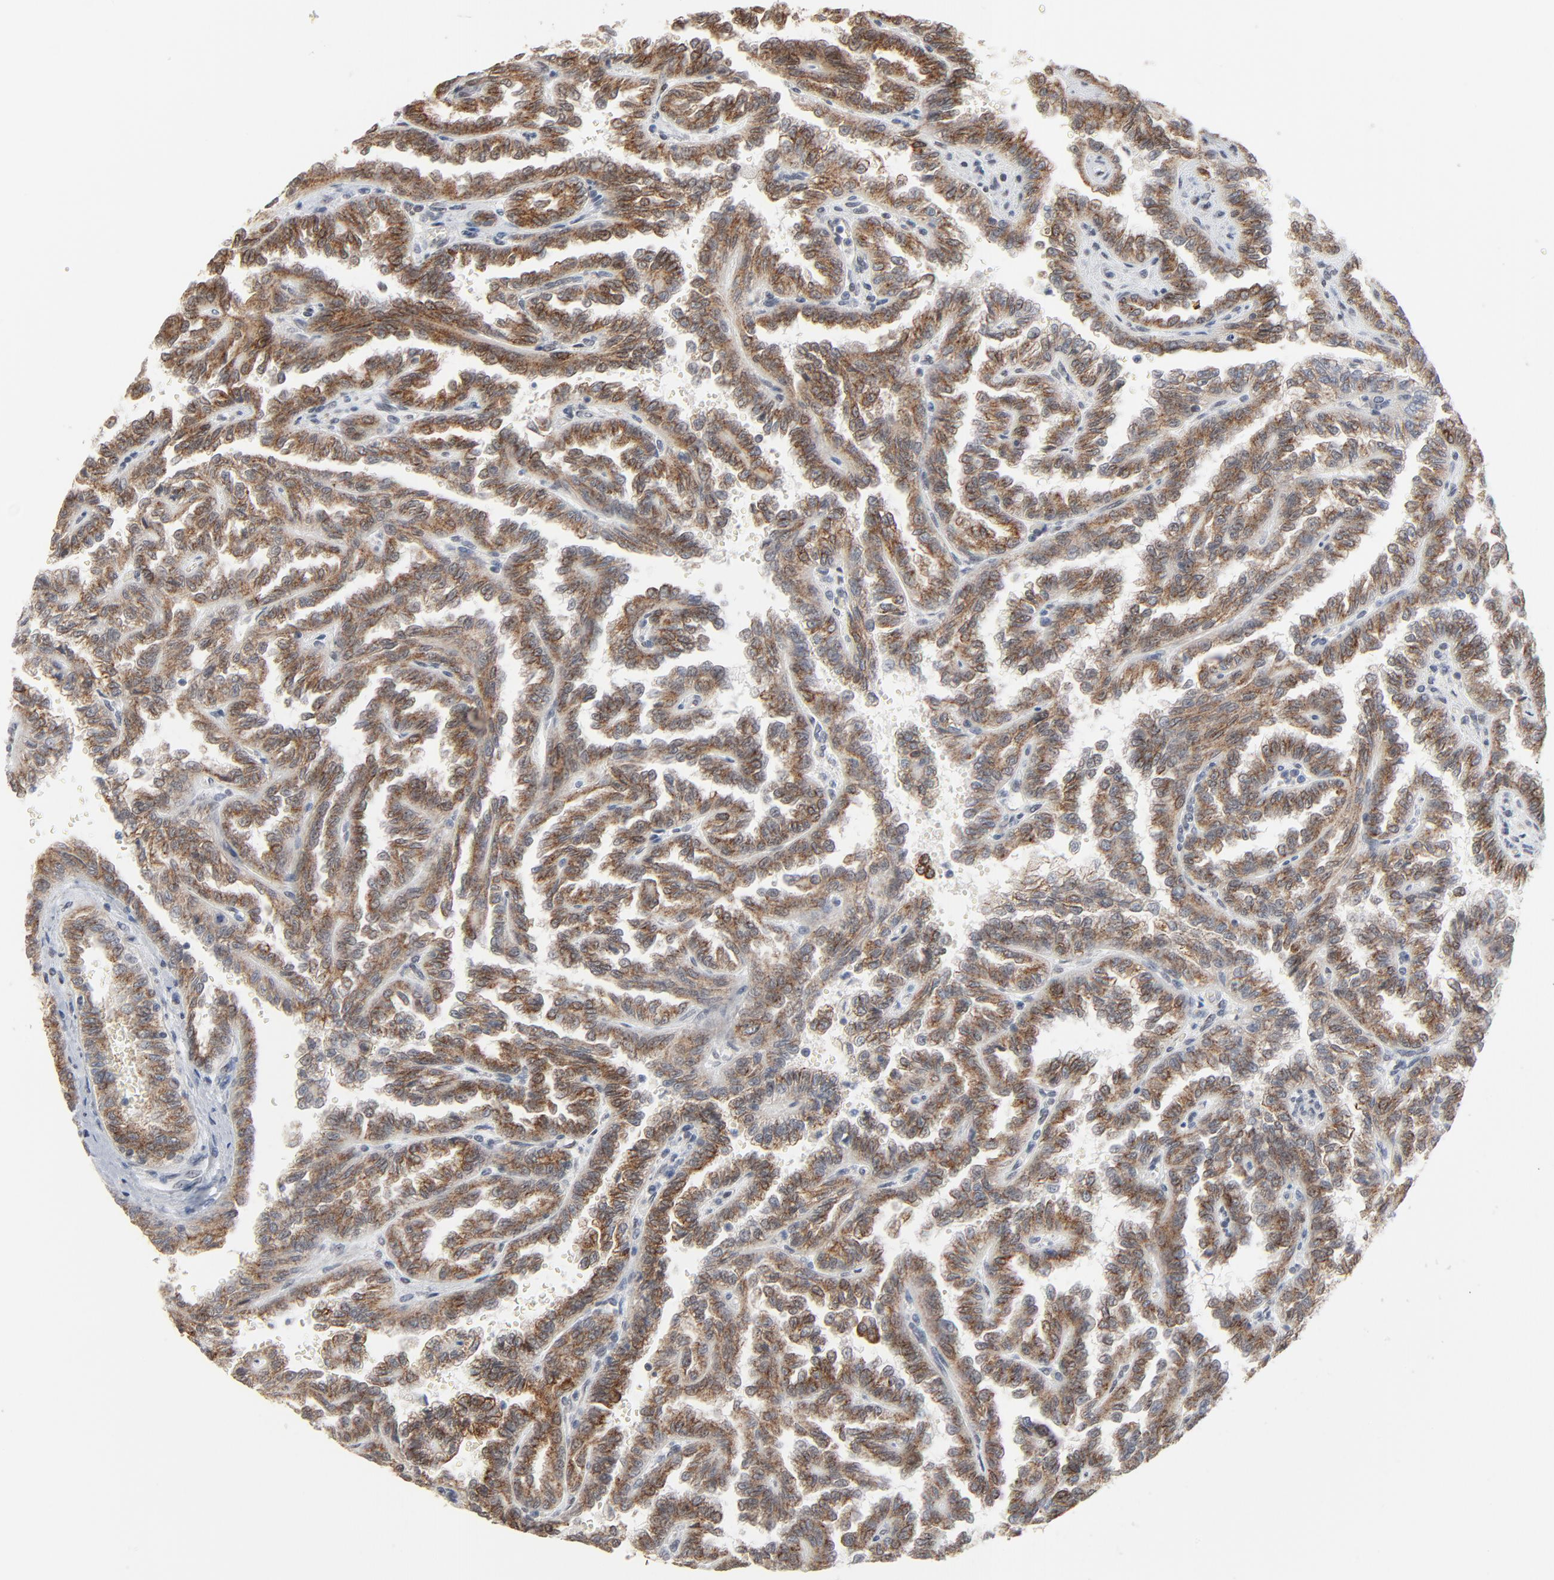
{"staining": {"intensity": "moderate", "quantity": ">75%", "location": "cytoplasmic/membranous"}, "tissue": "renal cancer", "cell_type": "Tumor cells", "image_type": "cancer", "snomed": [{"axis": "morphology", "description": "Inflammation, NOS"}, {"axis": "morphology", "description": "Adenocarcinoma, NOS"}, {"axis": "topography", "description": "Kidney"}], "caption": "Adenocarcinoma (renal) stained with a protein marker exhibits moderate staining in tumor cells.", "gene": "ITPR3", "patient": {"sex": "male", "age": 68}}